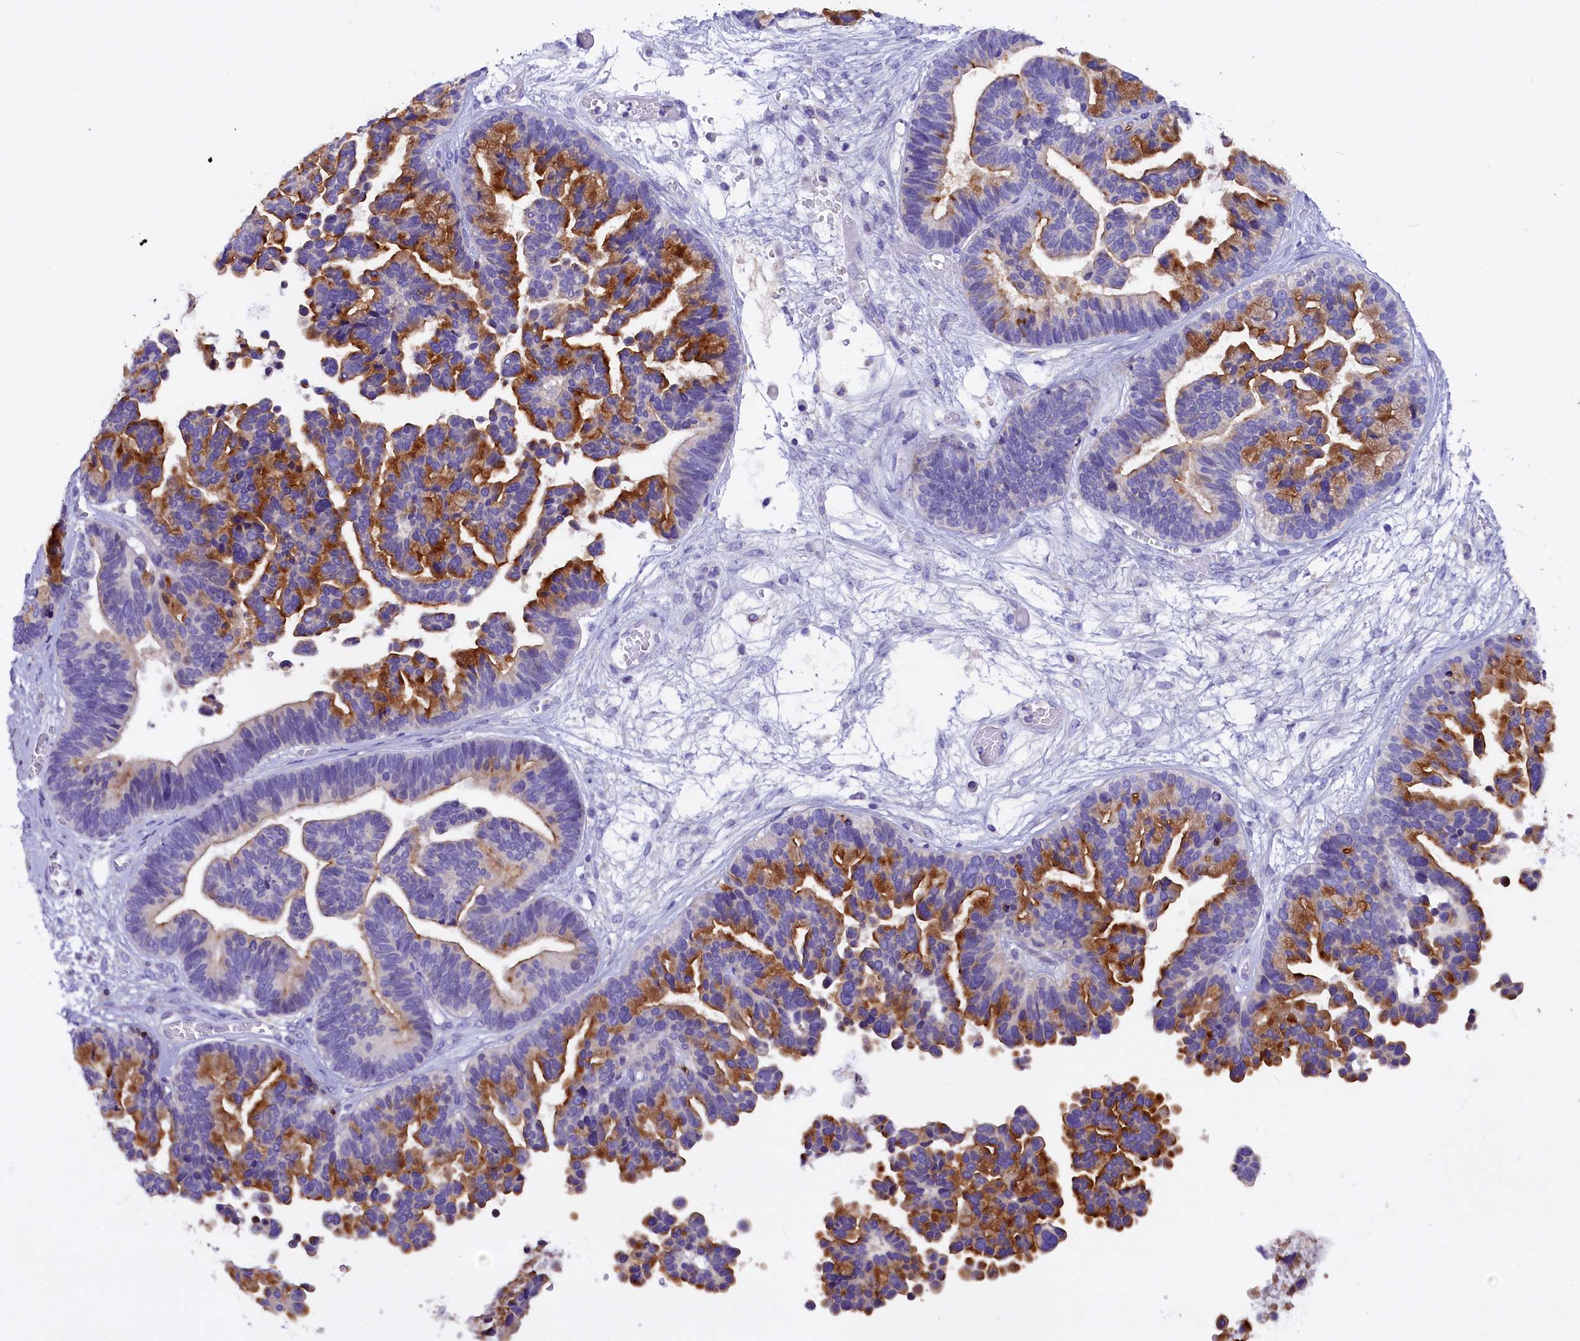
{"staining": {"intensity": "strong", "quantity": "25%-75%", "location": "cytoplasmic/membranous"}, "tissue": "ovarian cancer", "cell_type": "Tumor cells", "image_type": "cancer", "snomed": [{"axis": "morphology", "description": "Cystadenocarcinoma, serous, NOS"}, {"axis": "topography", "description": "Ovary"}], "caption": "A brown stain shows strong cytoplasmic/membranous staining of a protein in ovarian cancer (serous cystadenocarcinoma) tumor cells.", "gene": "RTTN", "patient": {"sex": "female", "age": 56}}